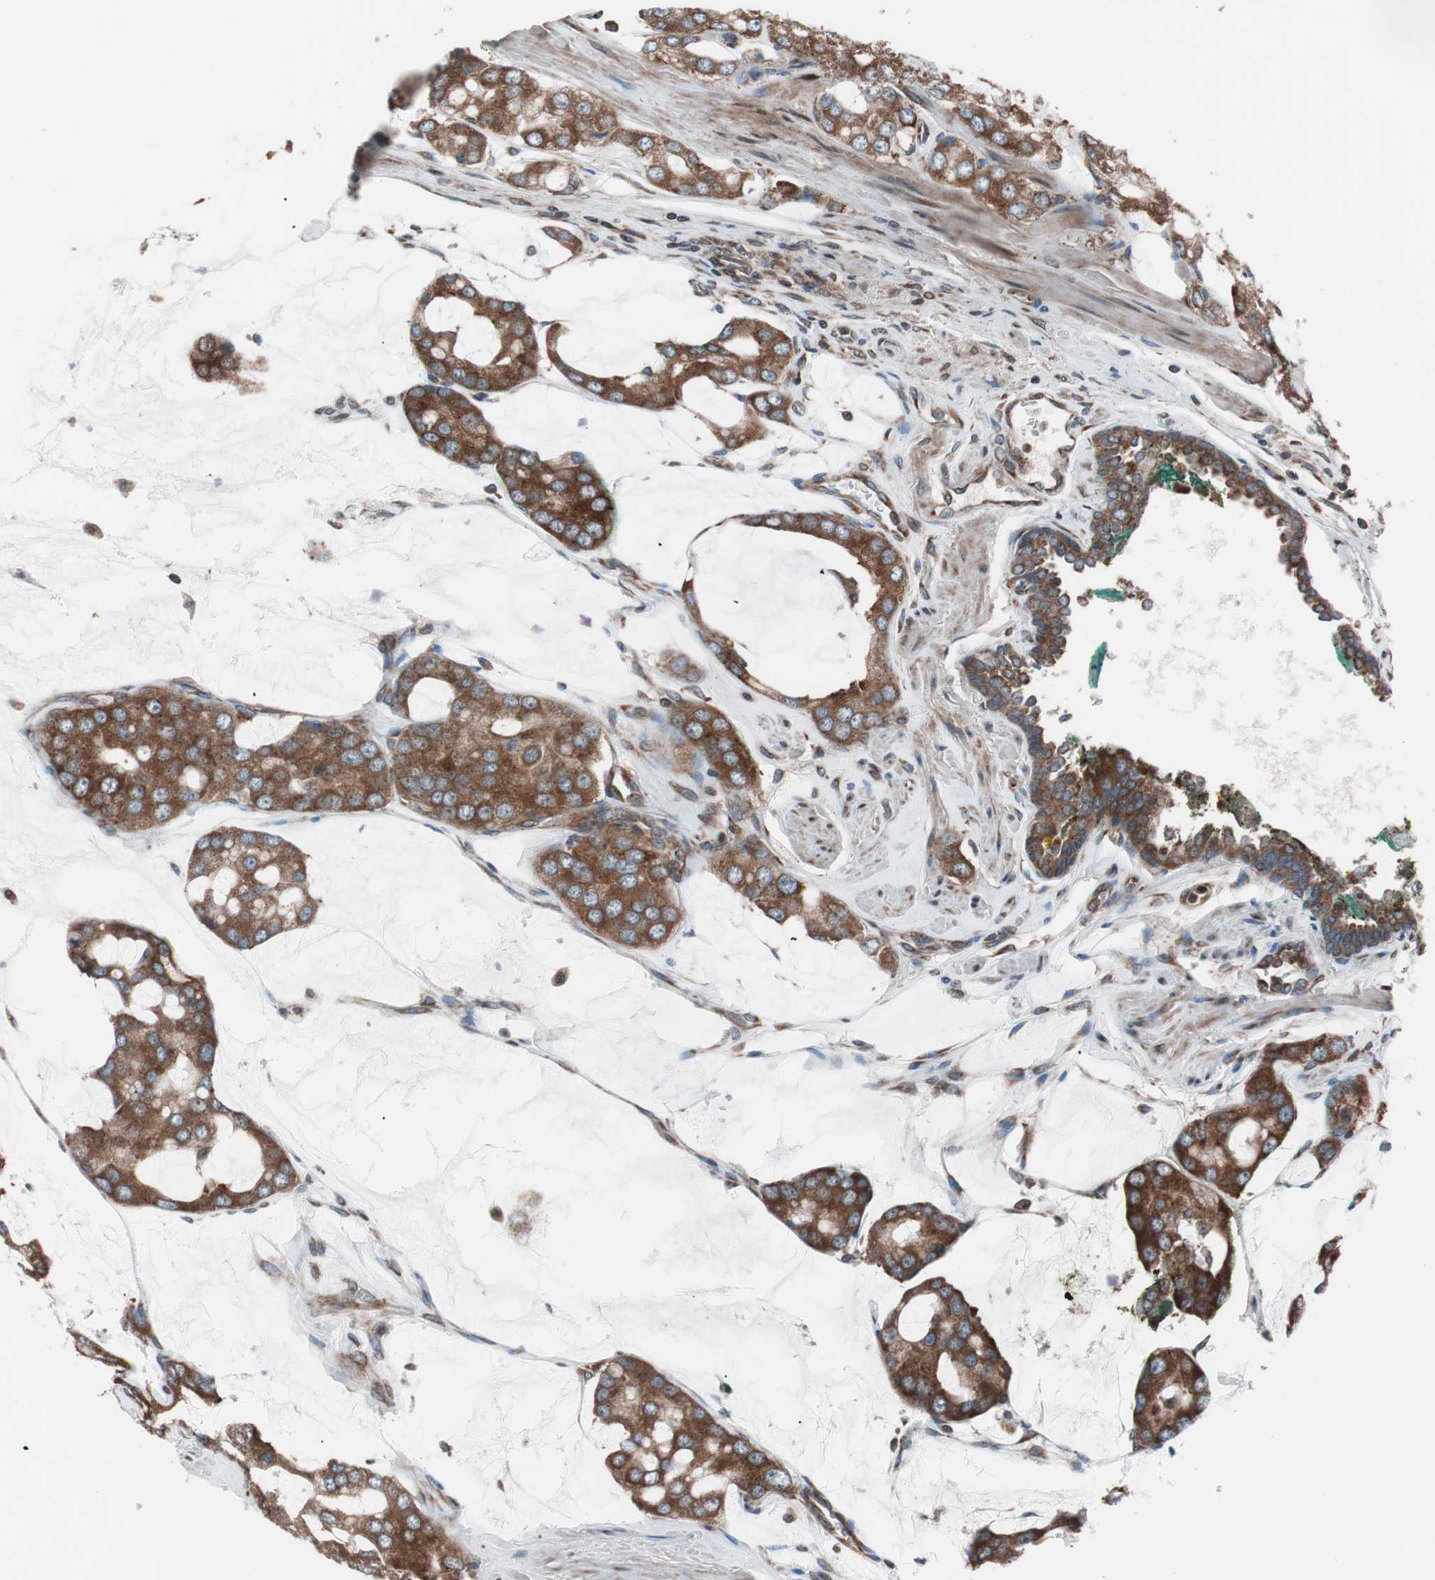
{"staining": {"intensity": "strong", "quantity": ">75%", "location": "cytoplasmic/membranous"}, "tissue": "prostate cancer", "cell_type": "Tumor cells", "image_type": "cancer", "snomed": [{"axis": "morphology", "description": "Adenocarcinoma, High grade"}, {"axis": "topography", "description": "Prostate"}], "caption": "There is high levels of strong cytoplasmic/membranous positivity in tumor cells of prostate cancer (high-grade adenocarcinoma), as demonstrated by immunohistochemical staining (brown color).", "gene": "SEC31A", "patient": {"sex": "male", "age": 67}}